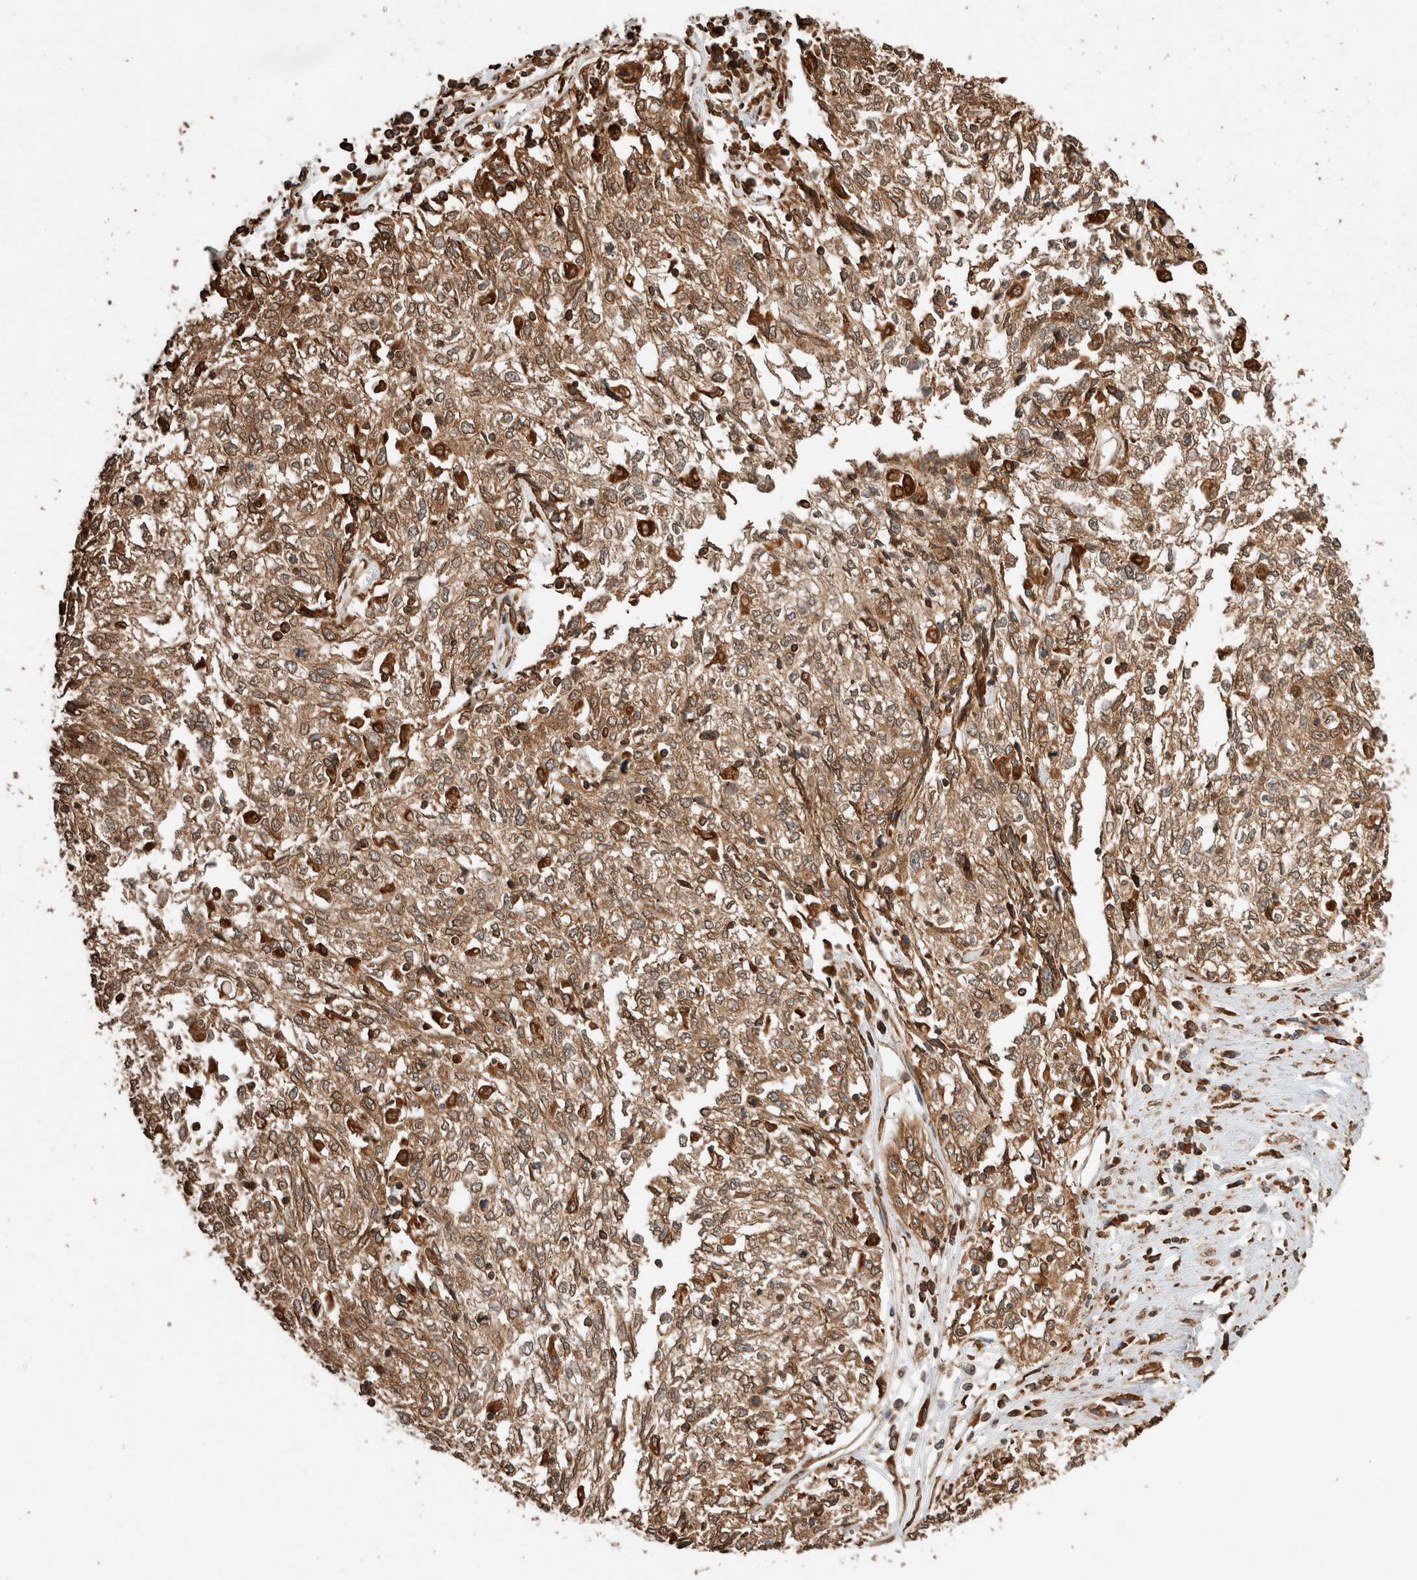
{"staining": {"intensity": "weak", "quantity": ">75%", "location": "cytoplasmic/membranous,nuclear"}, "tissue": "cervical cancer", "cell_type": "Tumor cells", "image_type": "cancer", "snomed": [{"axis": "morphology", "description": "Squamous cell carcinoma, NOS"}, {"axis": "topography", "description": "Cervix"}], "caption": "Cervical cancer (squamous cell carcinoma) stained for a protein displays weak cytoplasmic/membranous and nuclear positivity in tumor cells.", "gene": "ERAP1", "patient": {"sex": "female", "age": 57}}